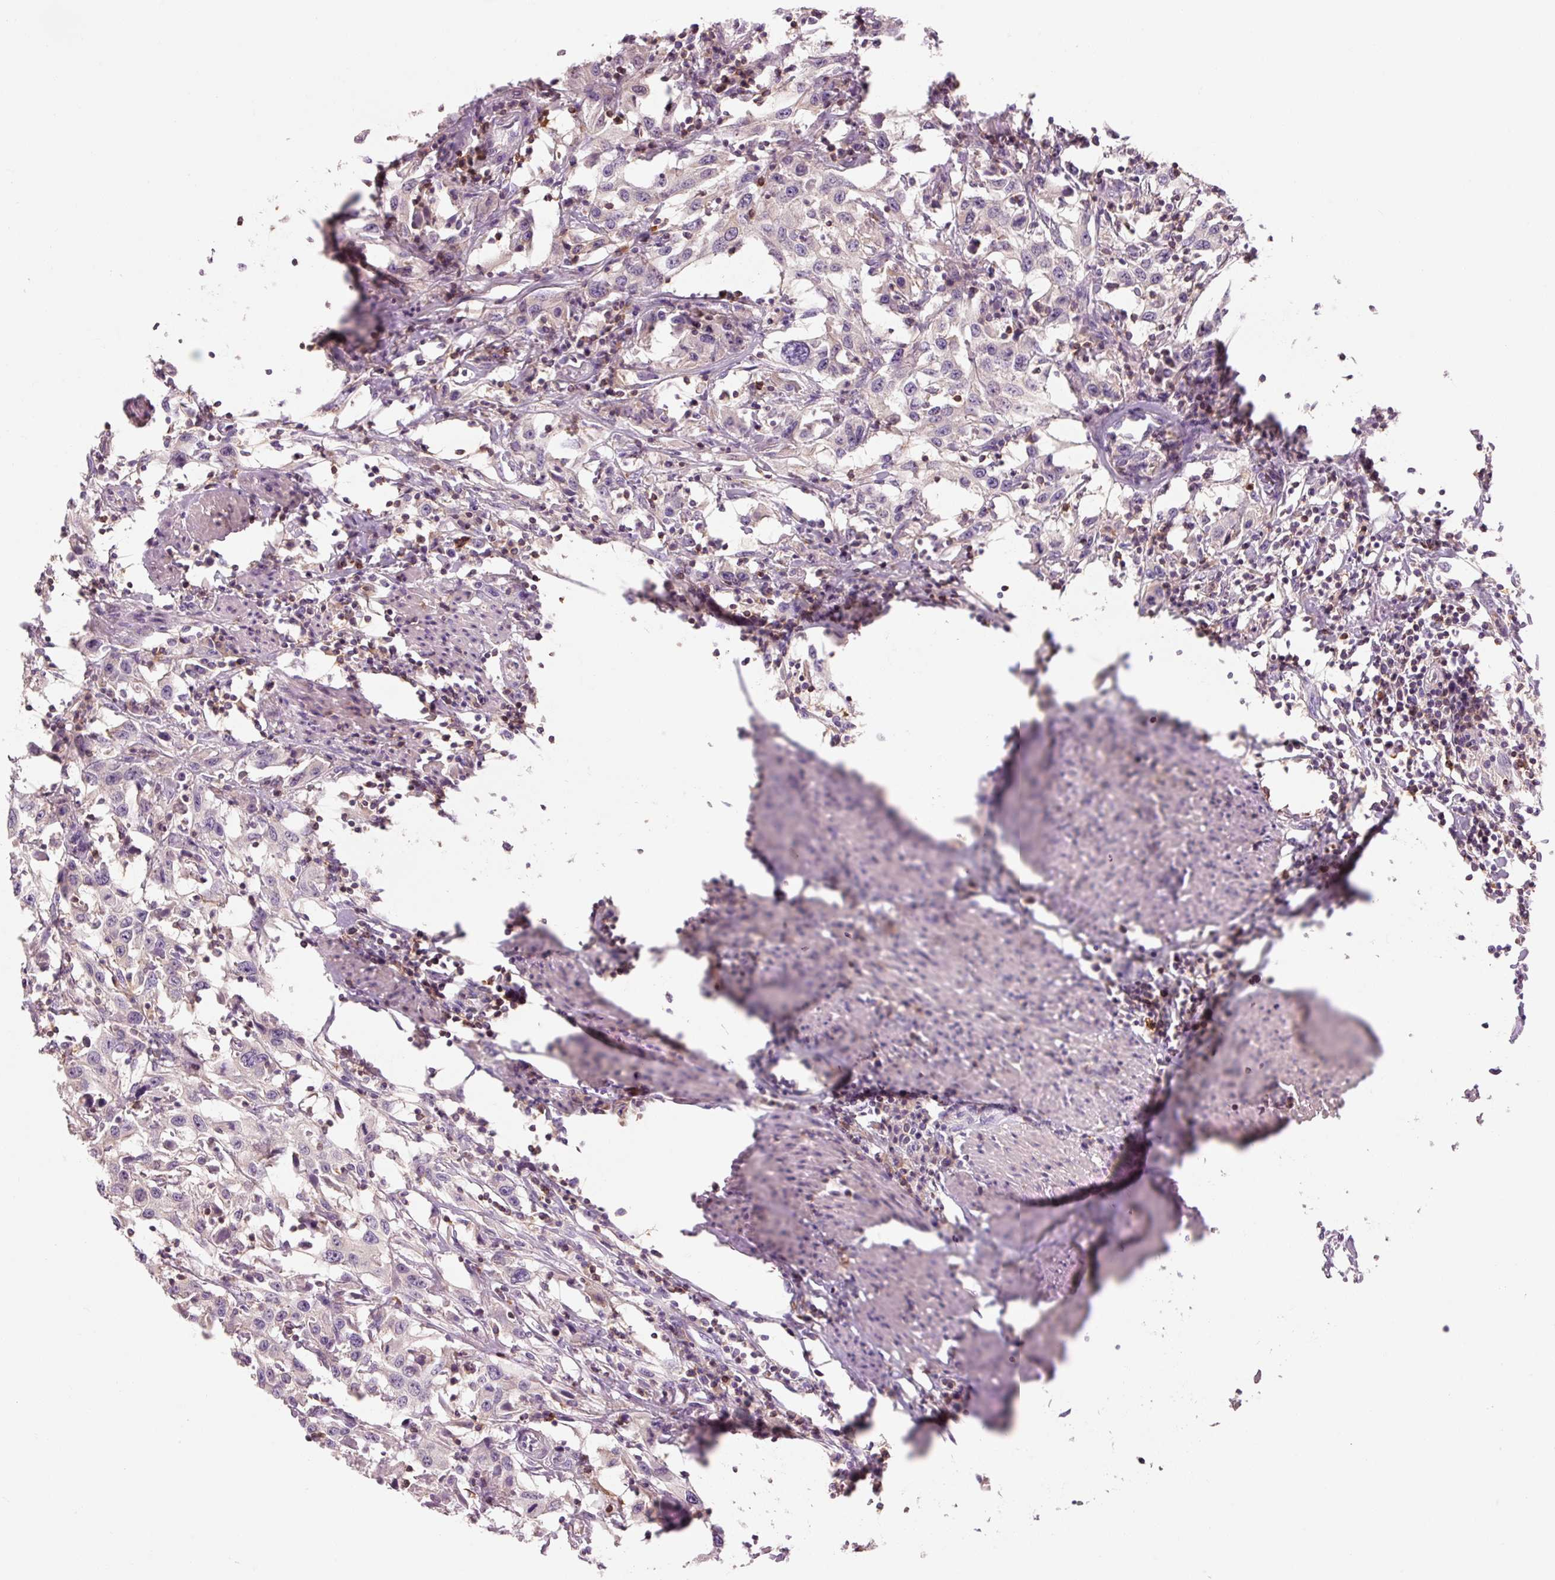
{"staining": {"intensity": "negative", "quantity": "none", "location": "none"}, "tissue": "urothelial cancer", "cell_type": "Tumor cells", "image_type": "cancer", "snomed": [{"axis": "morphology", "description": "Urothelial carcinoma, High grade"}, {"axis": "topography", "description": "Urinary bladder"}], "caption": "This is a image of immunohistochemistry staining of urothelial carcinoma (high-grade), which shows no expression in tumor cells.", "gene": "OR8K1", "patient": {"sex": "male", "age": 61}}